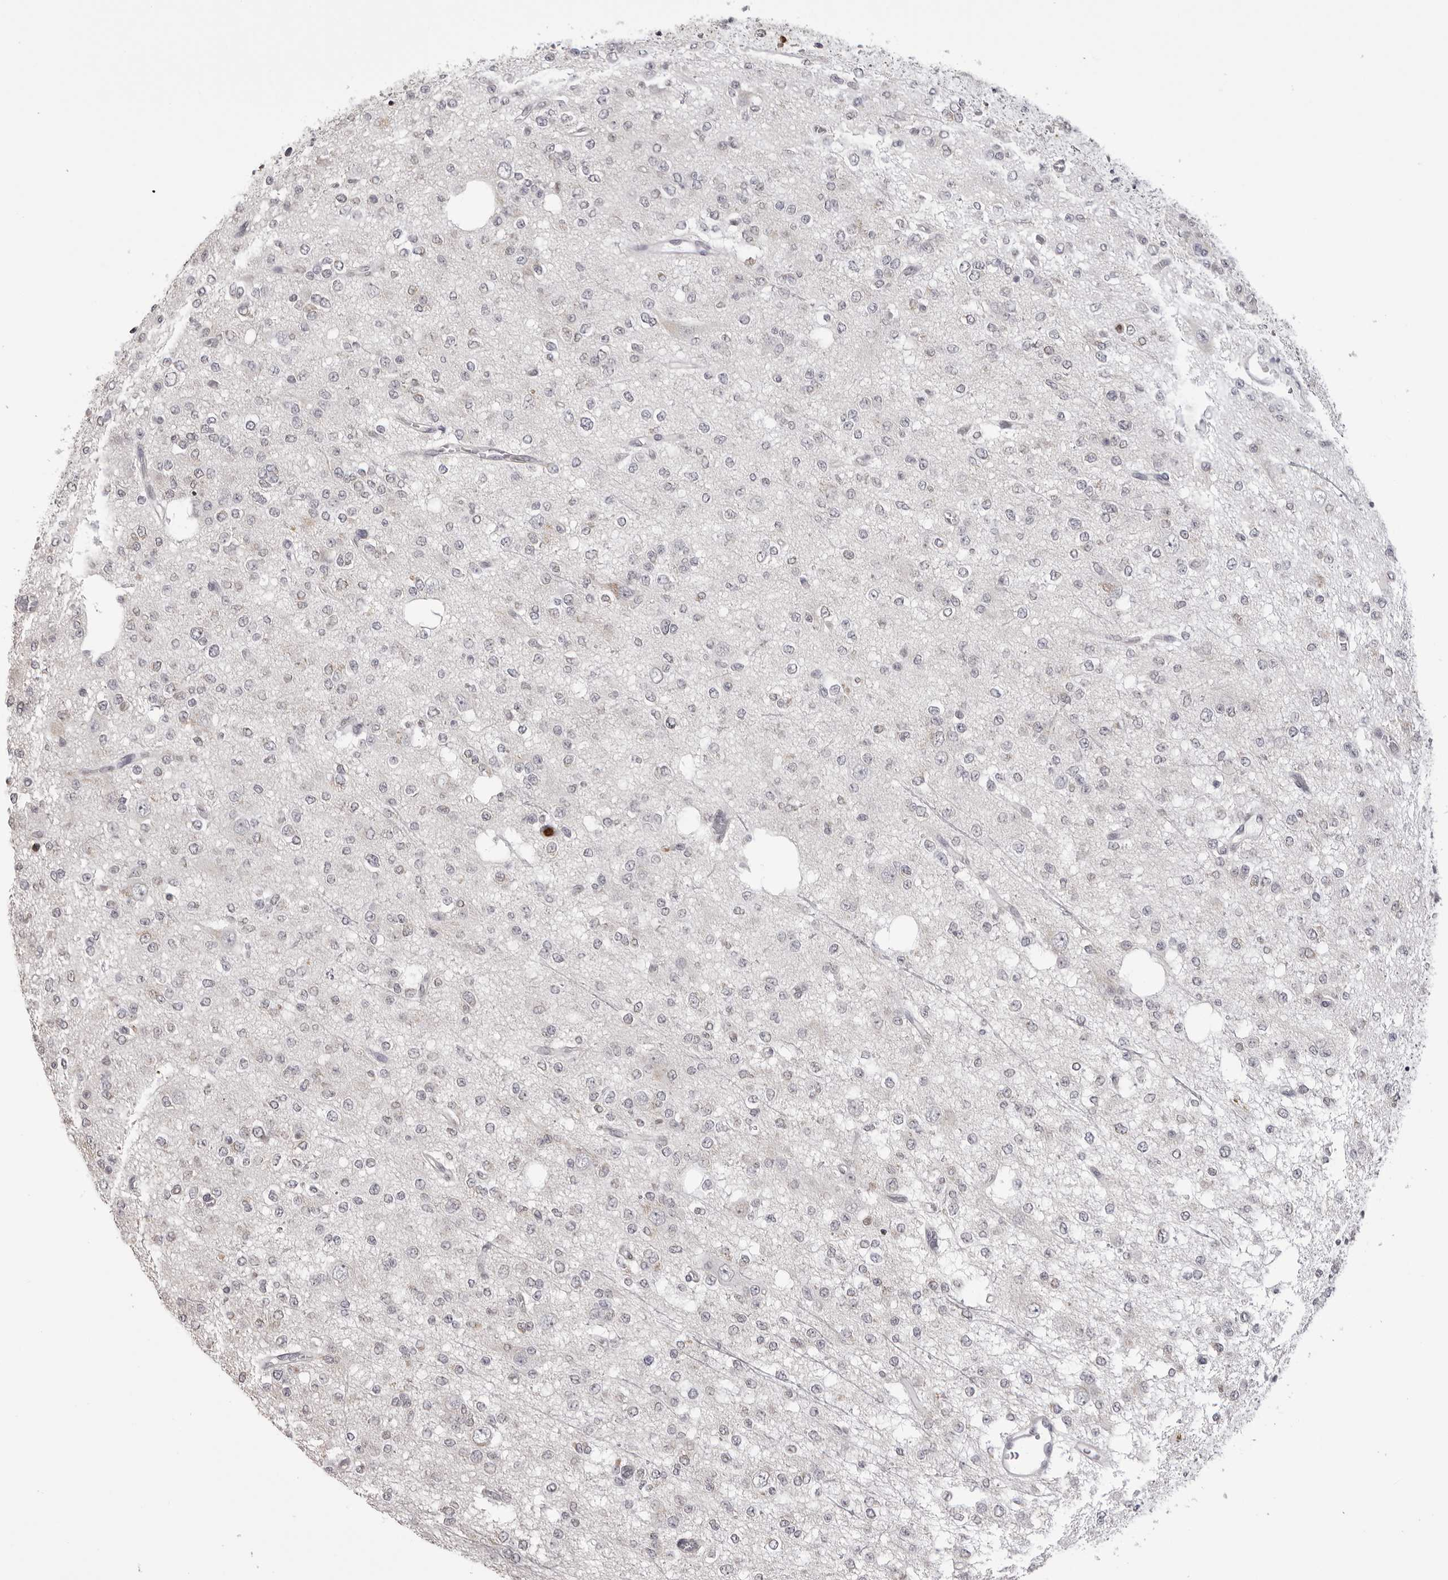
{"staining": {"intensity": "negative", "quantity": "none", "location": "none"}, "tissue": "glioma", "cell_type": "Tumor cells", "image_type": "cancer", "snomed": [{"axis": "morphology", "description": "Glioma, malignant, Low grade"}, {"axis": "topography", "description": "Brain"}], "caption": "High power microscopy histopathology image of an immunohistochemistry (IHC) micrograph of glioma, revealing no significant expression in tumor cells.", "gene": "IL31", "patient": {"sex": "male", "age": 38}}